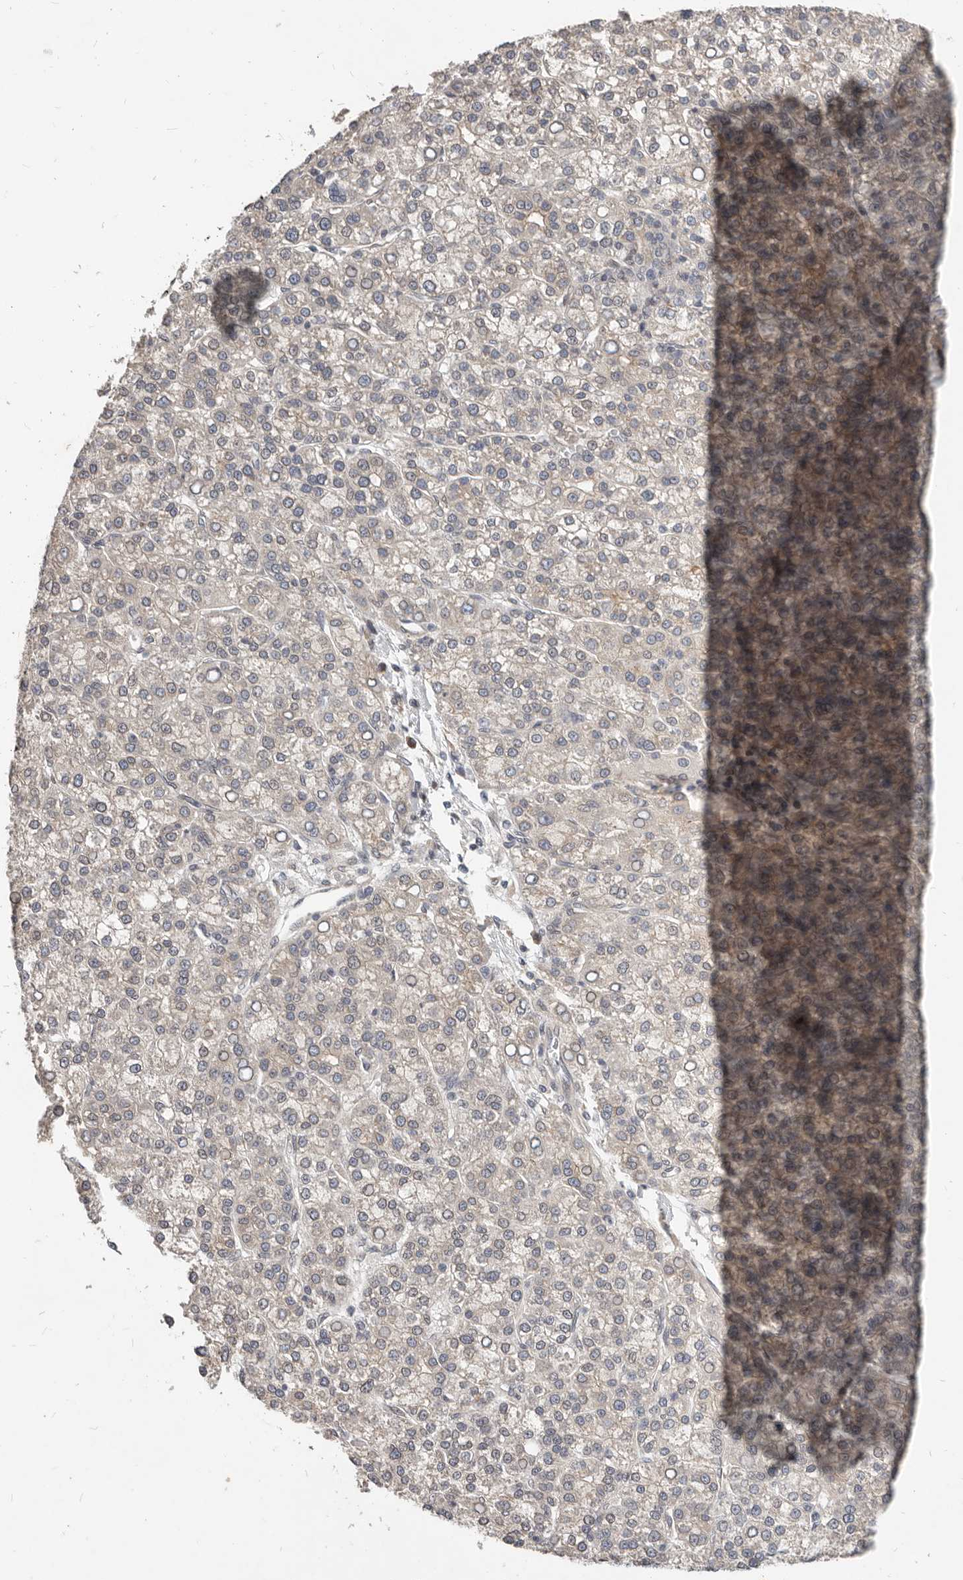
{"staining": {"intensity": "negative", "quantity": "none", "location": "none"}, "tissue": "liver cancer", "cell_type": "Tumor cells", "image_type": "cancer", "snomed": [{"axis": "morphology", "description": "Carcinoma, Hepatocellular, NOS"}, {"axis": "topography", "description": "Liver"}], "caption": "This micrograph is of hepatocellular carcinoma (liver) stained with immunohistochemistry to label a protein in brown with the nuclei are counter-stained blue. There is no positivity in tumor cells.", "gene": "NPY4R", "patient": {"sex": "female", "age": 58}}